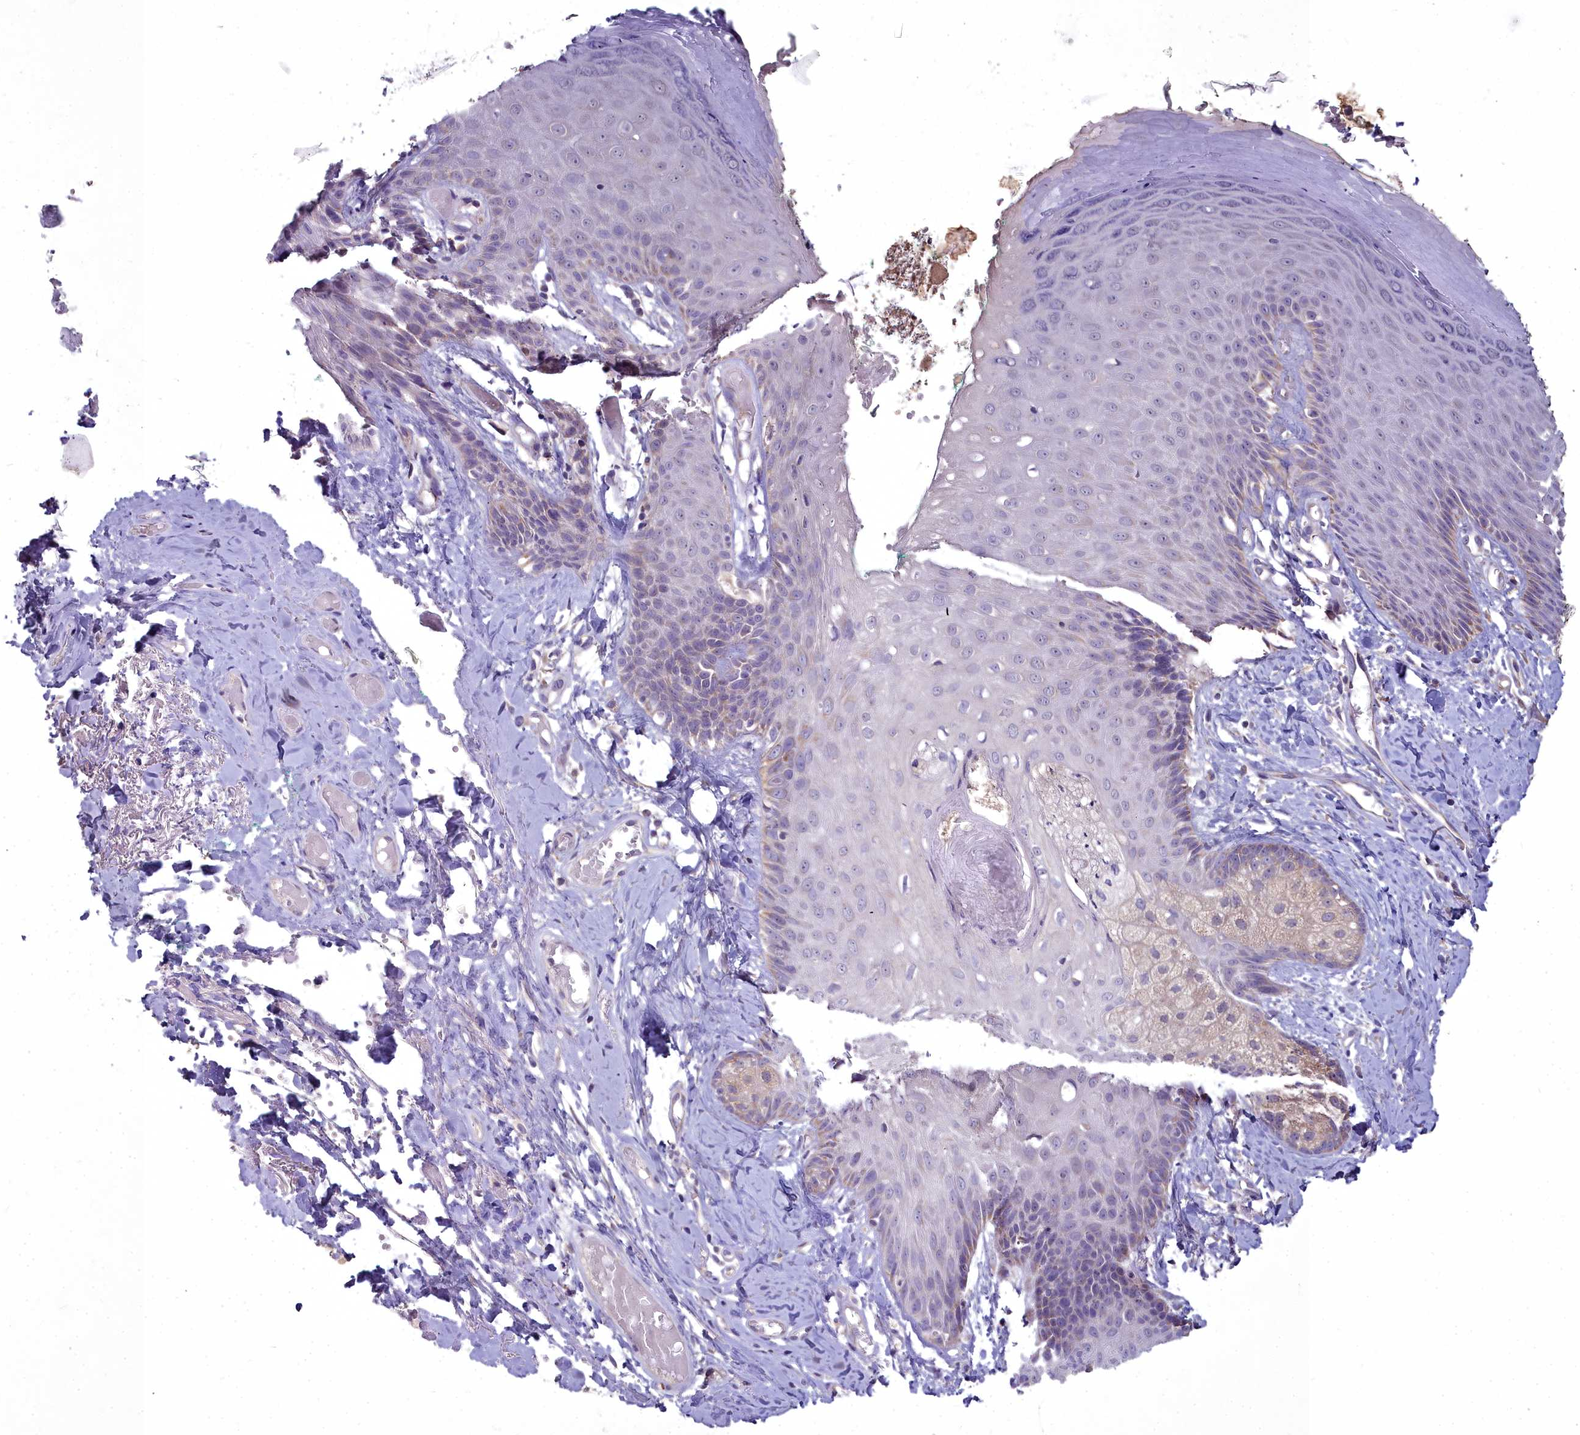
{"staining": {"intensity": "weak", "quantity": "25%-75%", "location": "cytoplasmic/membranous"}, "tissue": "skin", "cell_type": "Epidermal cells", "image_type": "normal", "snomed": [{"axis": "morphology", "description": "Normal tissue, NOS"}, {"axis": "topography", "description": "Anal"}], "caption": "Immunohistochemical staining of normal human skin exhibits weak cytoplasmic/membranous protein positivity in about 25%-75% of epidermal cells.", "gene": "MICU2", "patient": {"sex": "male", "age": 78}}